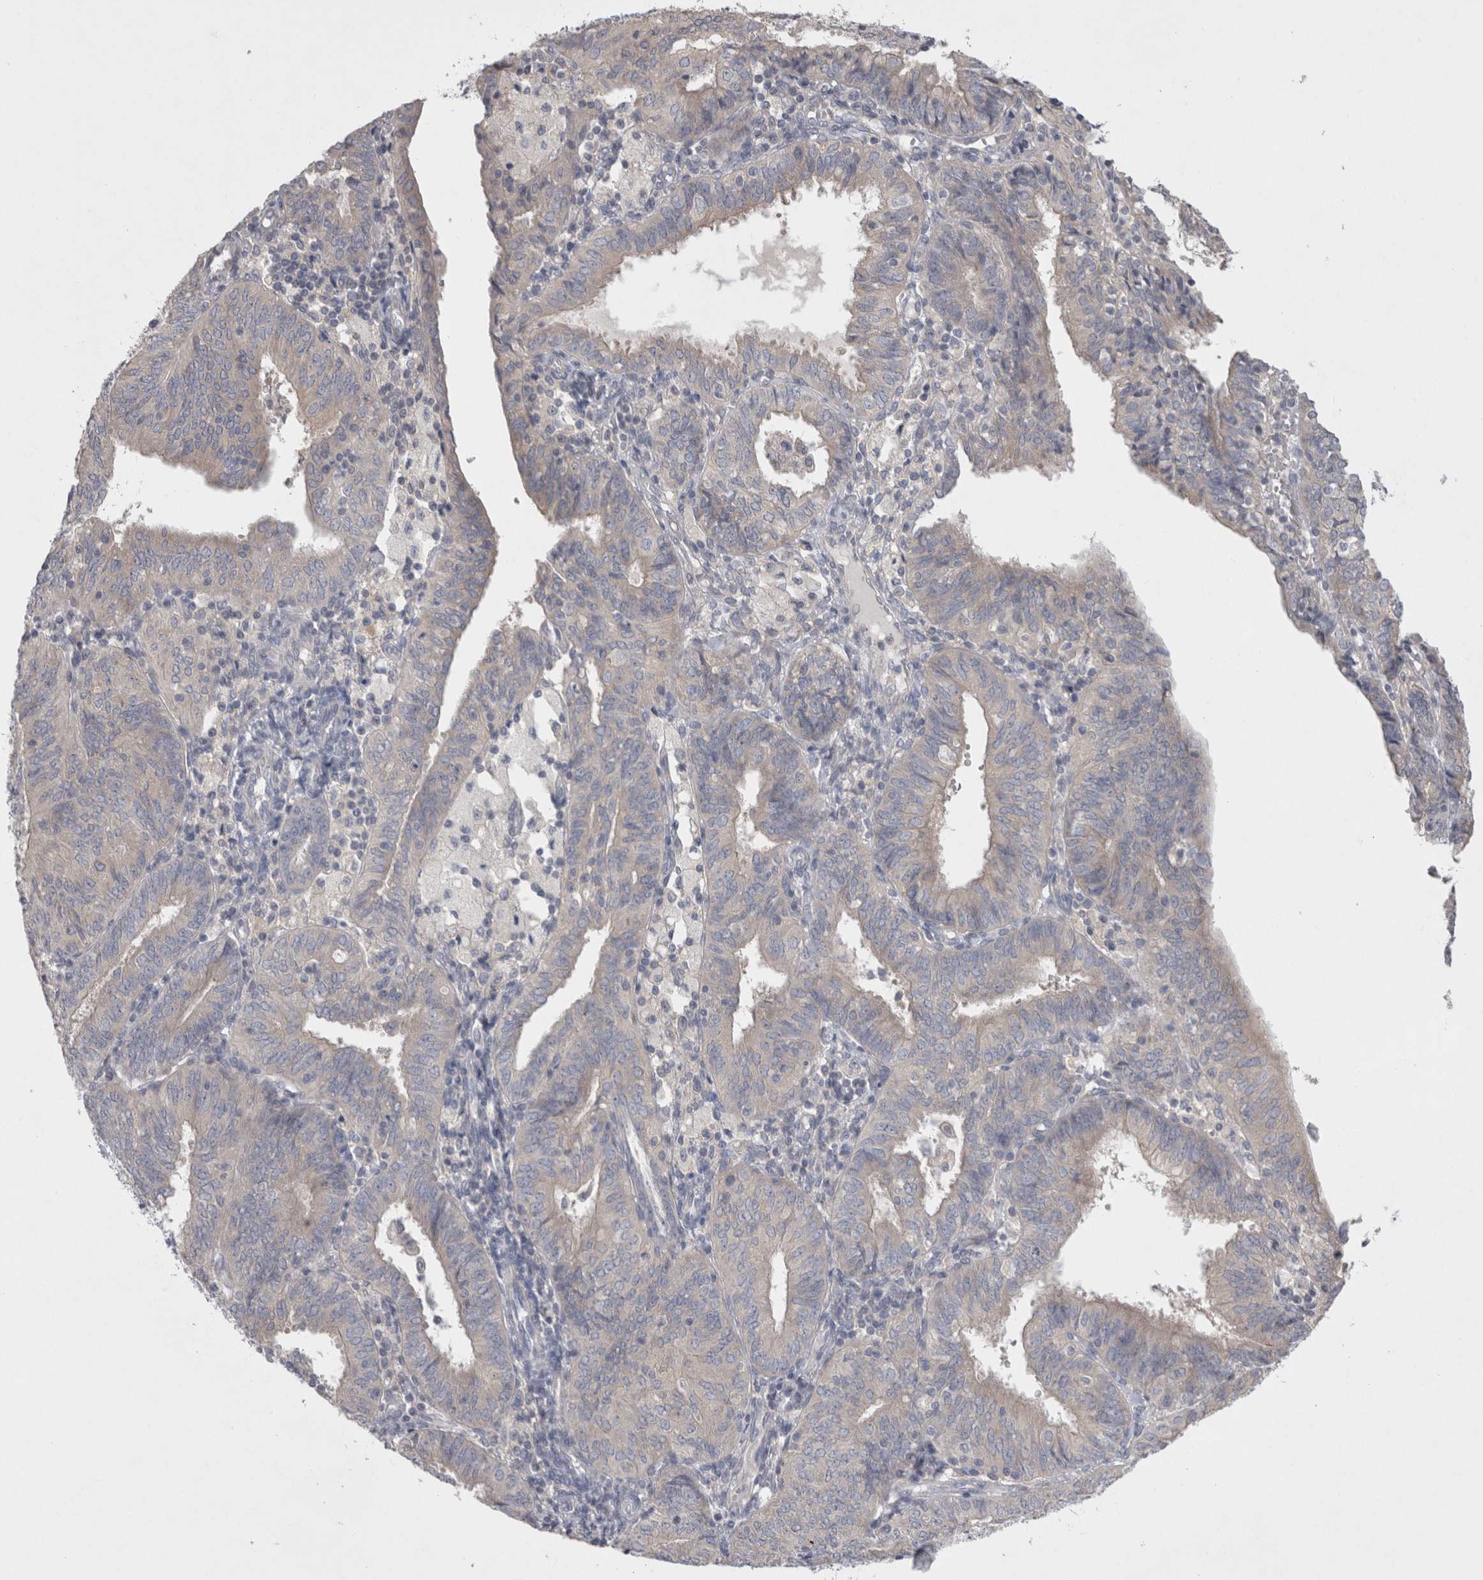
{"staining": {"intensity": "negative", "quantity": "none", "location": "none"}, "tissue": "endometrial cancer", "cell_type": "Tumor cells", "image_type": "cancer", "snomed": [{"axis": "morphology", "description": "Adenocarcinoma, NOS"}, {"axis": "topography", "description": "Endometrium"}], "caption": "IHC photomicrograph of endometrial cancer (adenocarcinoma) stained for a protein (brown), which demonstrates no staining in tumor cells. (Brightfield microscopy of DAB IHC at high magnification).", "gene": "LRRC40", "patient": {"sex": "female", "age": 58}}